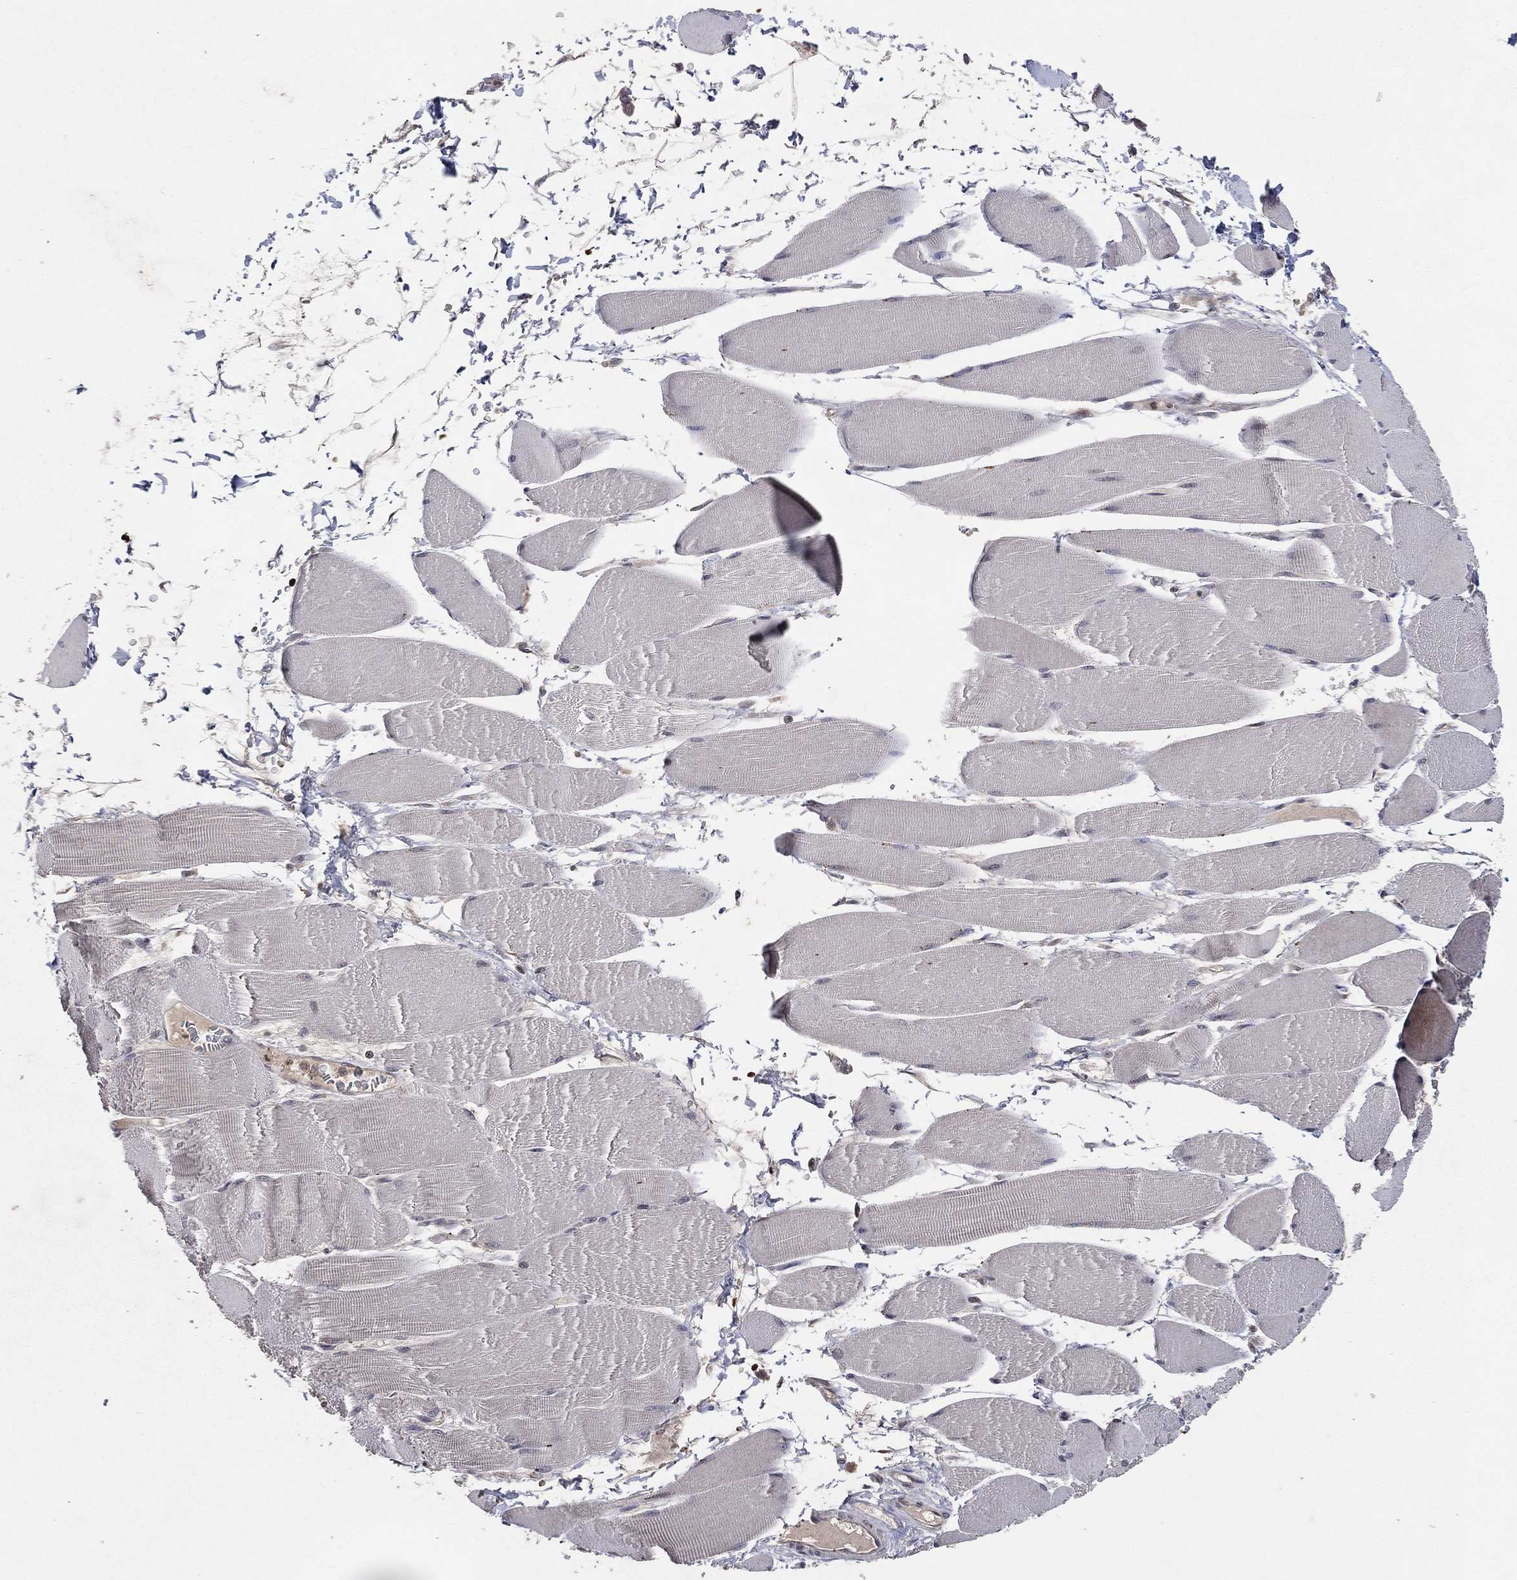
{"staining": {"intensity": "negative", "quantity": "none", "location": "none"}, "tissue": "skeletal muscle", "cell_type": "Myocytes", "image_type": "normal", "snomed": [{"axis": "morphology", "description": "Normal tissue, NOS"}, {"axis": "topography", "description": "Skeletal muscle"}], "caption": "Immunohistochemistry histopathology image of unremarkable skeletal muscle: human skeletal muscle stained with DAB demonstrates no significant protein positivity in myocytes. The staining is performed using DAB brown chromogen with nuclei counter-stained in using hematoxylin.", "gene": "DNAH7", "patient": {"sex": "male", "age": 56}}